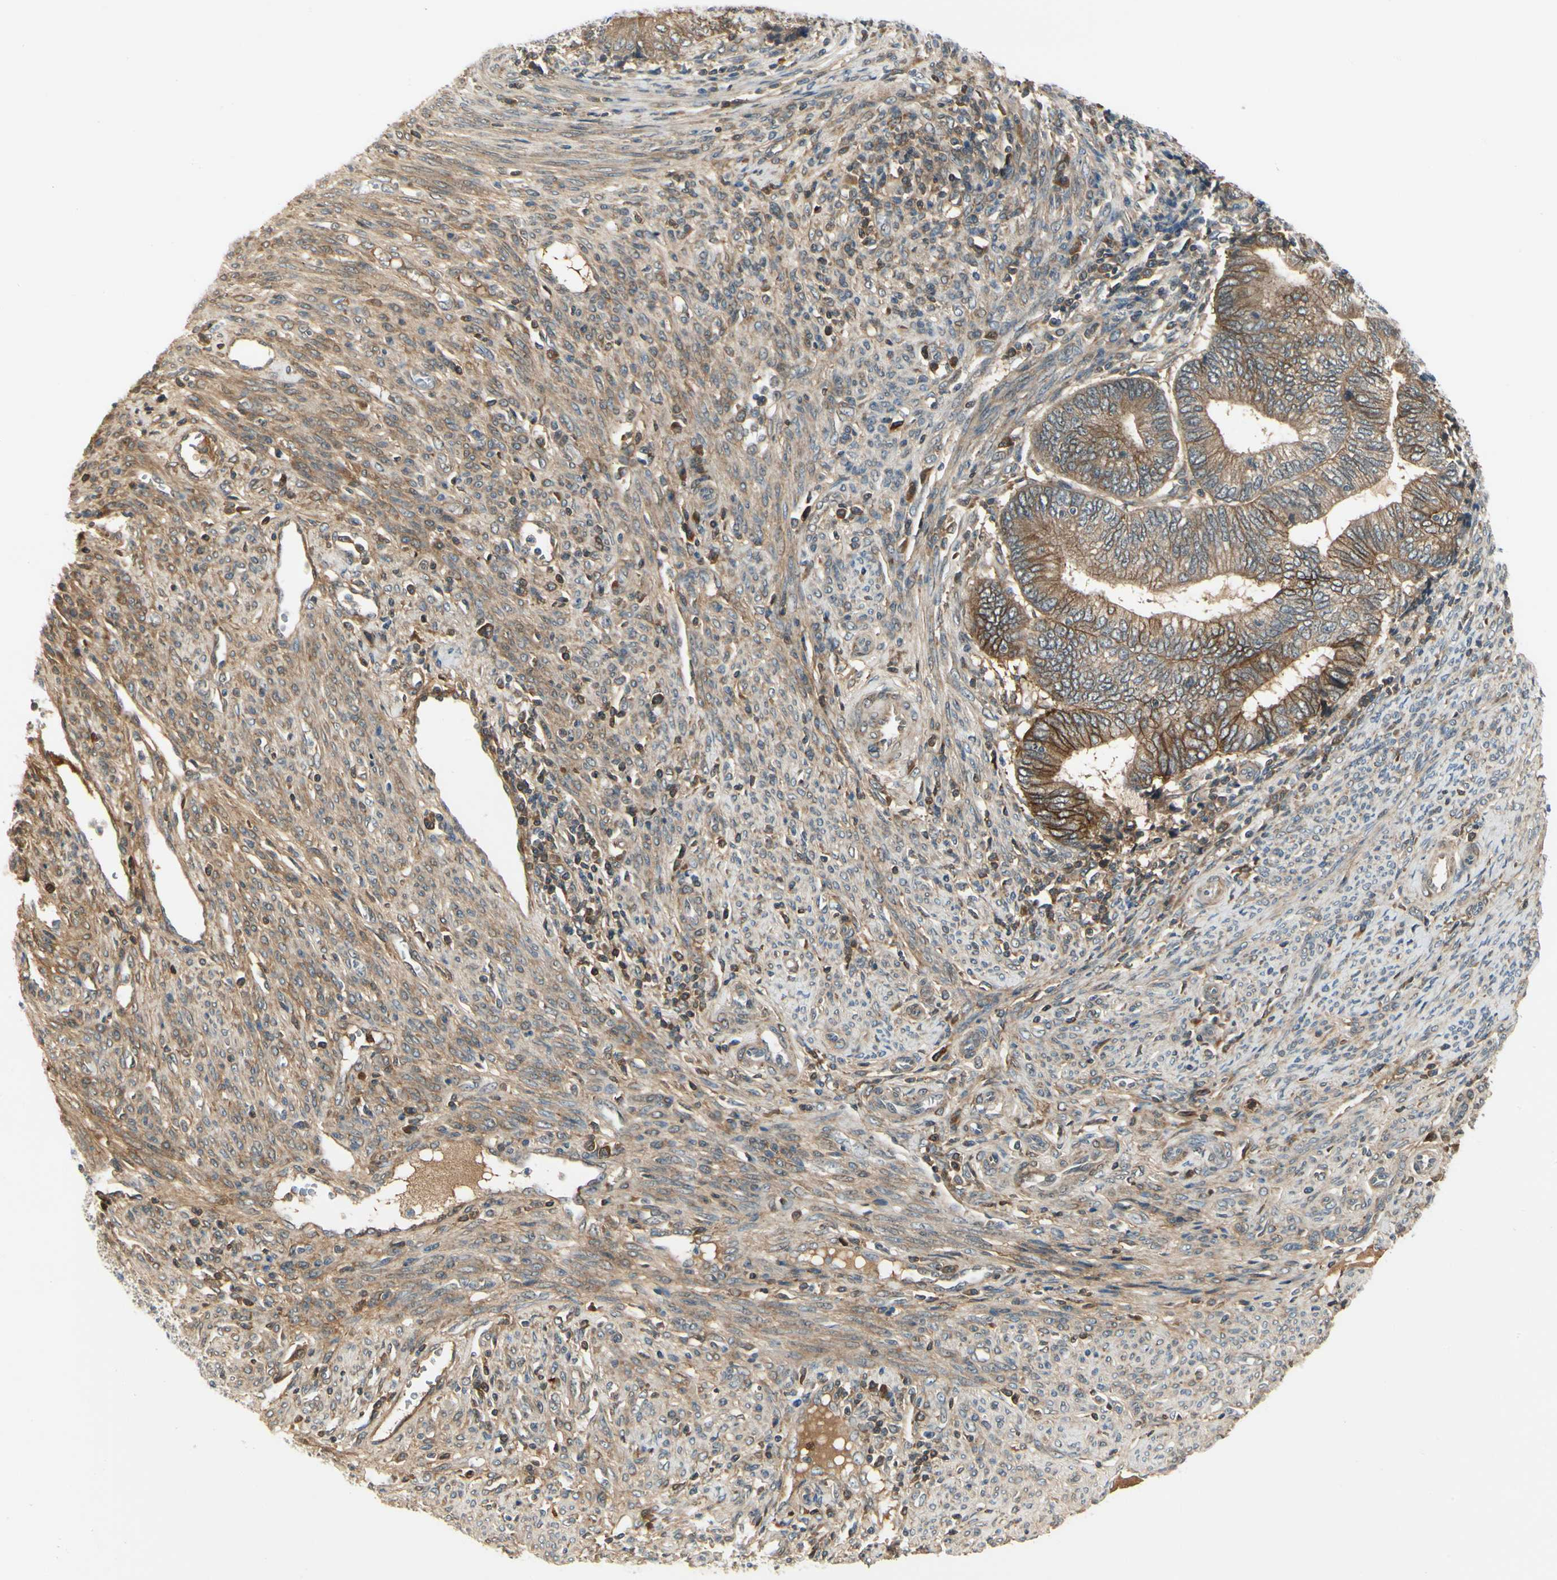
{"staining": {"intensity": "moderate", "quantity": ">75%", "location": "cytoplasmic/membranous"}, "tissue": "endometrial cancer", "cell_type": "Tumor cells", "image_type": "cancer", "snomed": [{"axis": "morphology", "description": "Adenocarcinoma, NOS"}, {"axis": "topography", "description": "Uterus"}, {"axis": "topography", "description": "Endometrium"}], "caption": "Endometrial adenocarcinoma was stained to show a protein in brown. There is medium levels of moderate cytoplasmic/membranous positivity in about >75% of tumor cells.", "gene": "EPHB3", "patient": {"sex": "female", "age": 70}}